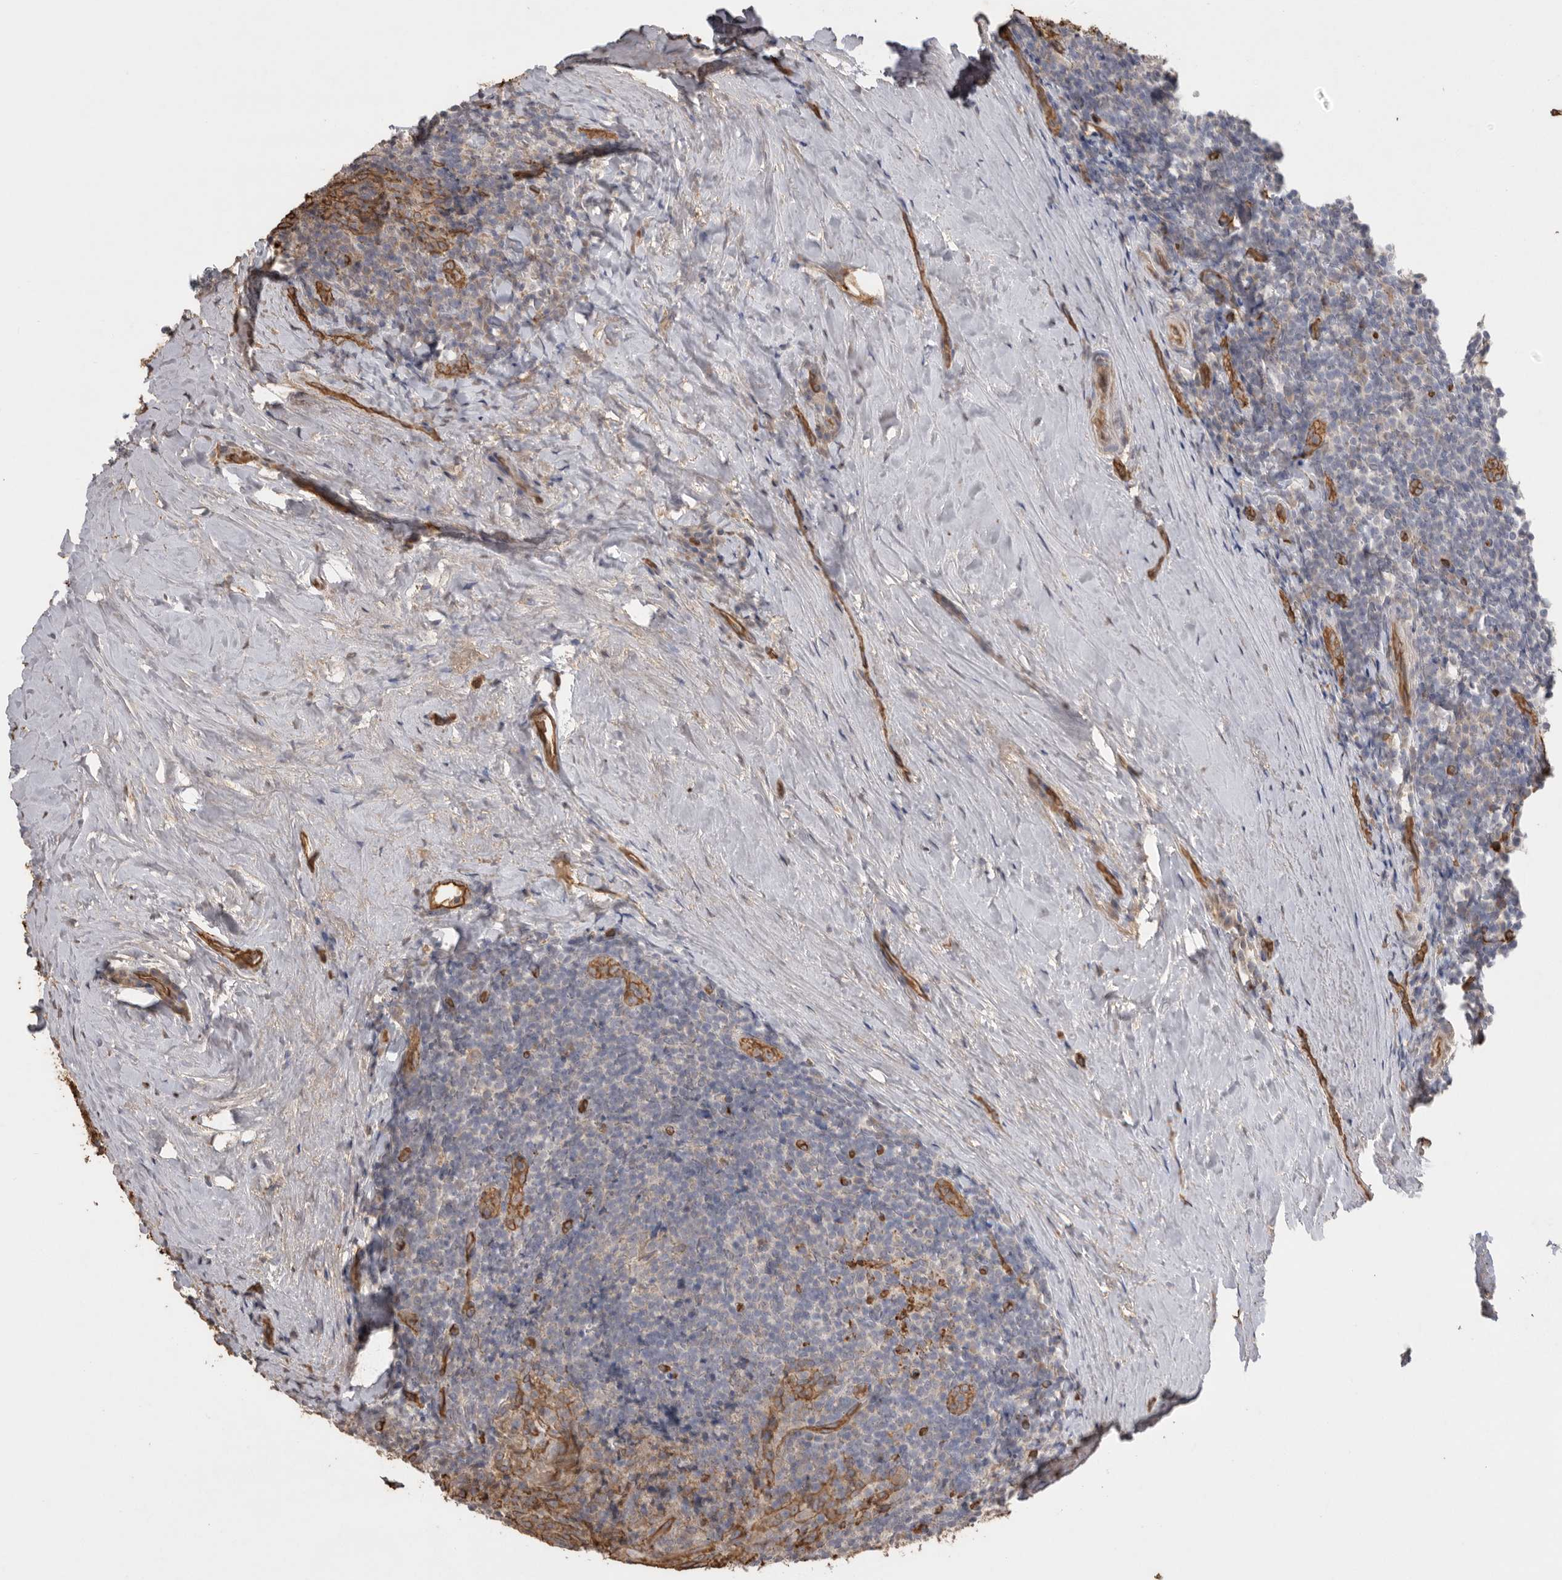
{"staining": {"intensity": "negative", "quantity": "none", "location": "none"}, "tissue": "tonsil", "cell_type": "Germinal center cells", "image_type": "normal", "snomed": [{"axis": "morphology", "description": "Normal tissue, NOS"}, {"axis": "topography", "description": "Tonsil"}], "caption": "Immunohistochemistry of unremarkable tonsil exhibits no positivity in germinal center cells.", "gene": "IL27", "patient": {"sex": "male", "age": 37}}